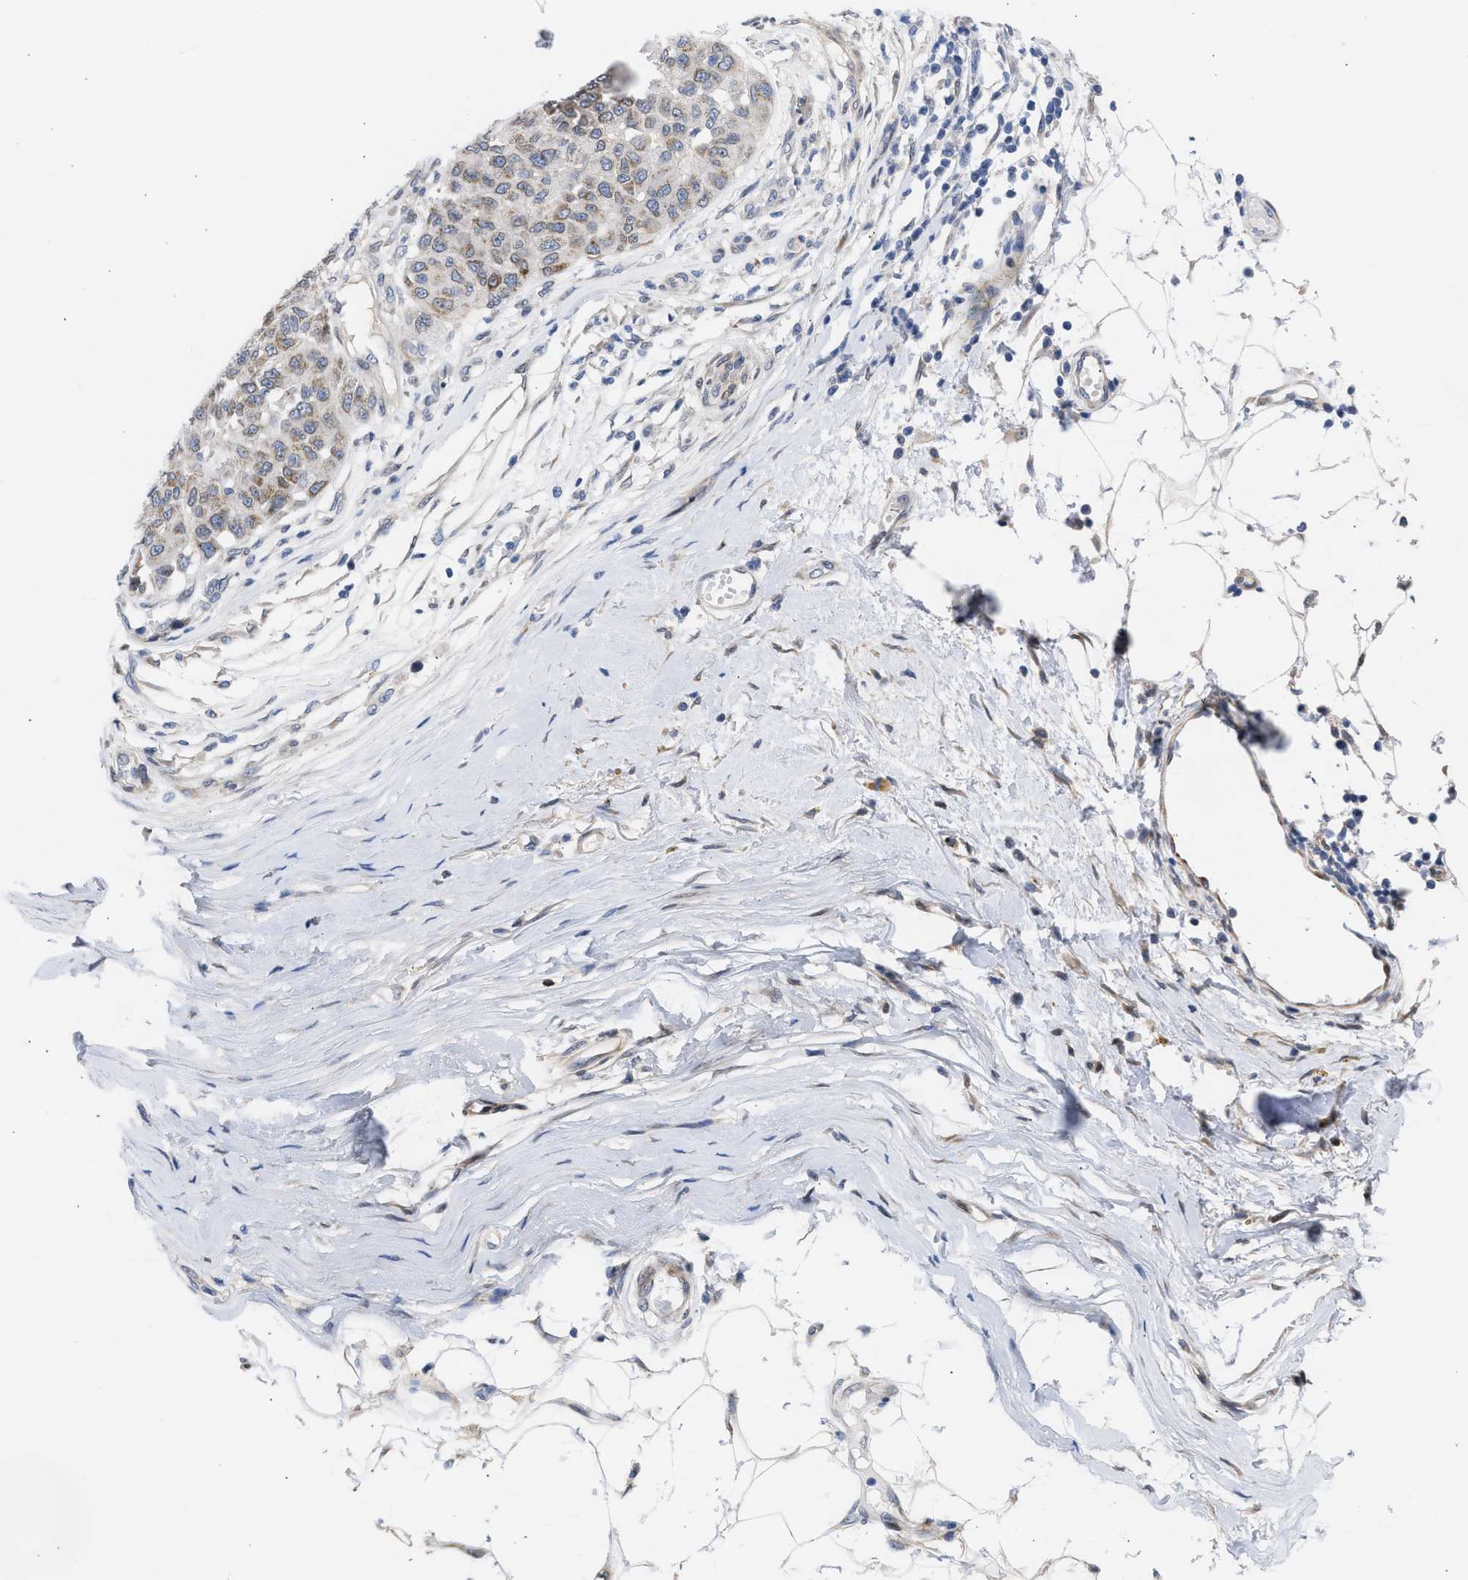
{"staining": {"intensity": "moderate", "quantity": "25%-75%", "location": "cytoplasmic/membranous"}, "tissue": "melanoma", "cell_type": "Tumor cells", "image_type": "cancer", "snomed": [{"axis": "morphology", "description": "Normal tissue, NOS"}, {"axis": "morphology", "description": "Malignant melanoma, NOS"}, {"axis": "topography", "description": "Skin"}], "caption": "A brown stain highlights moderate cytoplasmic/membranous expression of a protein in human malignant melanoma tumor cells.", "gene": "NUP35", "patient": {"sex": "male", "age": 62}}